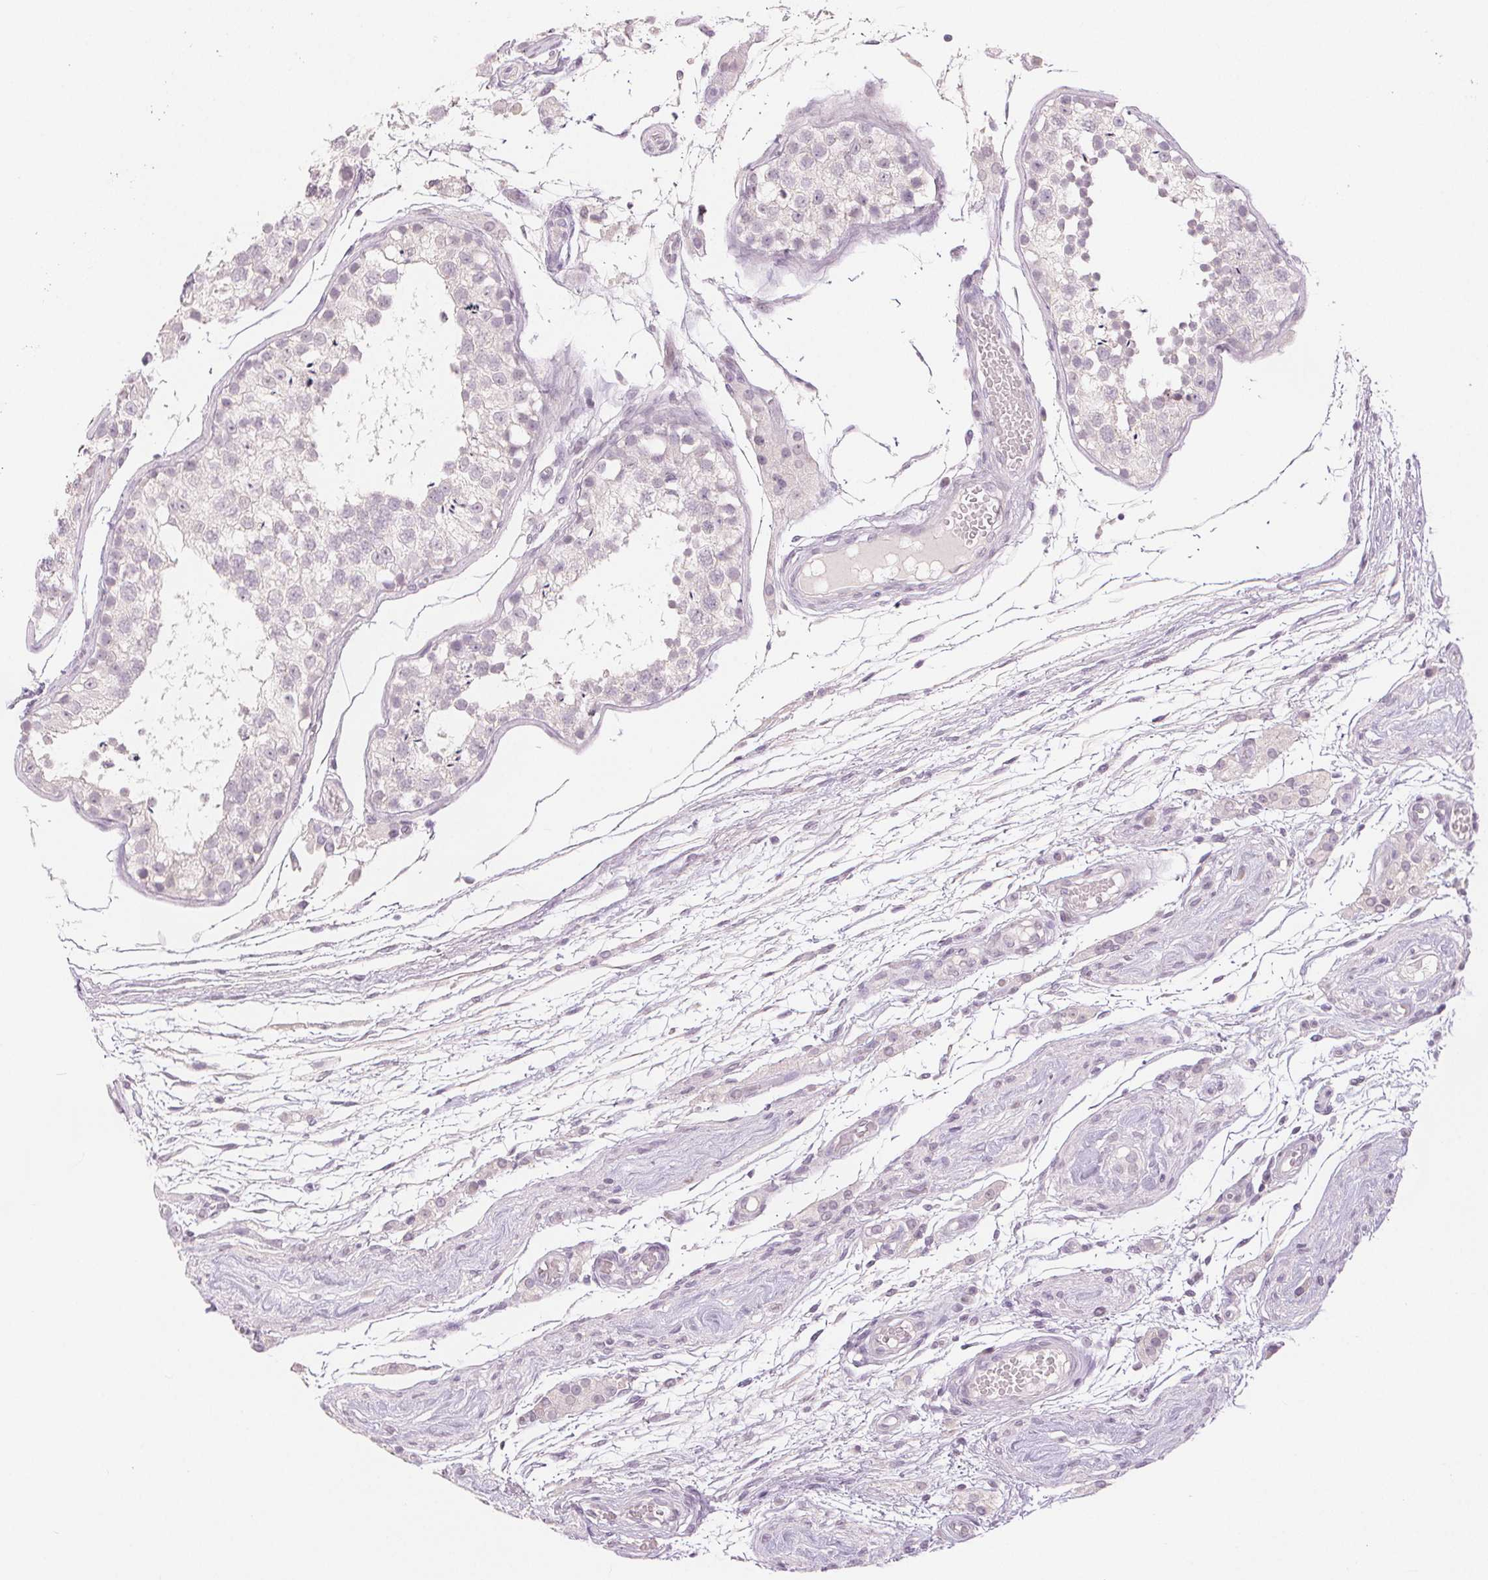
{"staining": {"intensity": "negative", "quantity": "none", "location": "none"}, "tissue": "testis", "cell_type": "Cells in seminiferous ducts", "image_type": "normal", "snomed": [{"axis": "morphology", "description": "Normal tissue, NOS"}, {"axis": "morphology", "description": "Seminoma, NOS"}, {"axis": "topography", "description": "Testis"}], "caption": "This is an IHC photomicrograph of benign testis. There is no expression in cells in seminiferous ducts.", "gene": "SLC27A5", "patient": {"sex": "male", "age": 29}}